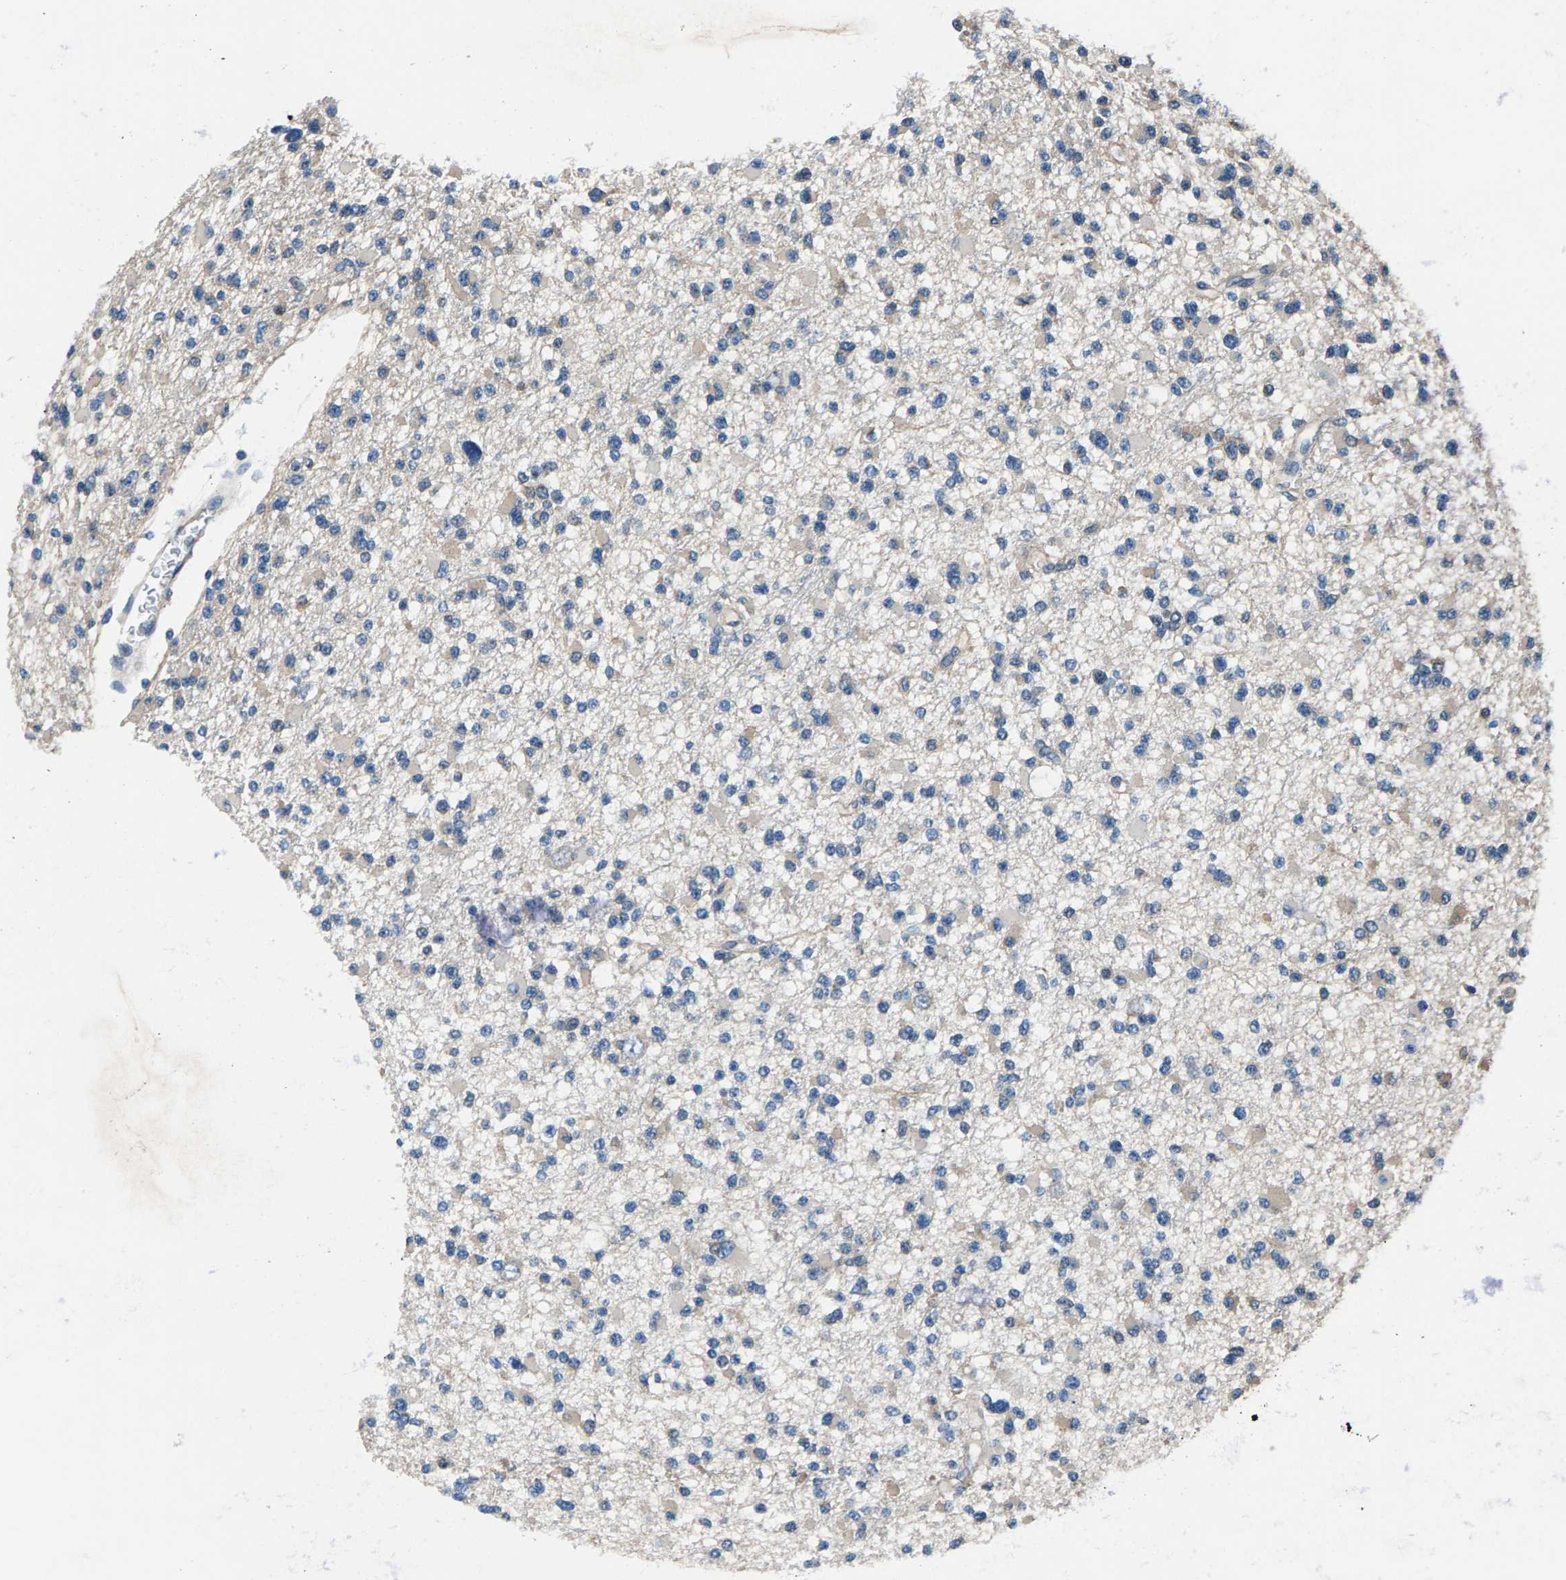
{"staining": {"intensity": "negative", "quantity": "none", "location": "none"}, "tissue": "glioma", "cell_type": "Tumor cells", "image_type": "cancer", "snomed": [{"axis": "morphology", "description": "Glioma, malignant, Low grade"}, {"axis": "topography", "description": "Brain"}], "caption": "An immunohistochemistry histopathology image of glioma is shown. There is no staining in tumor cells of glioma.", "gene": "CDRT4", "patient": {"sex": "female", "age": 22}}